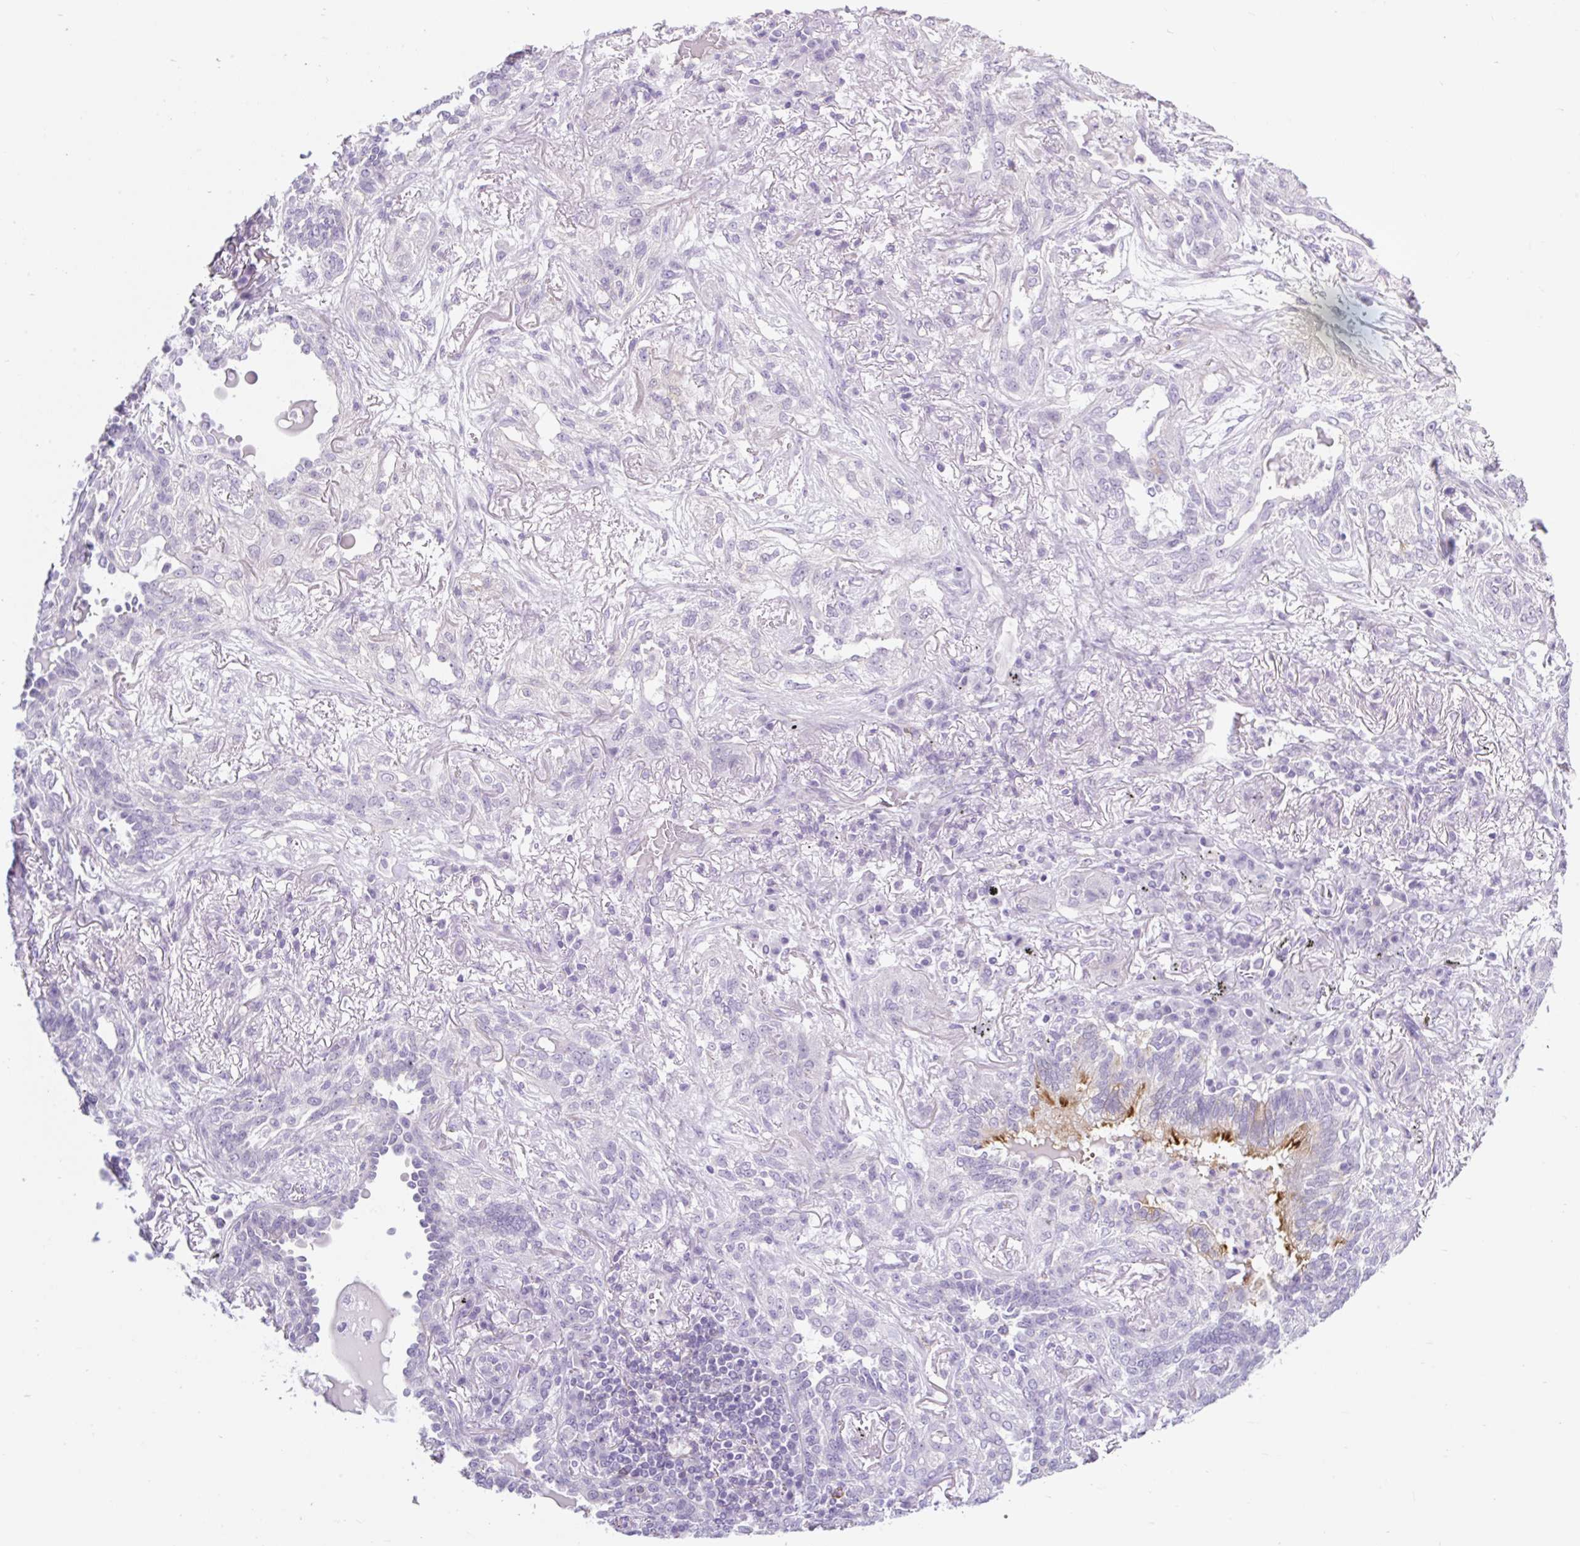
{"staining": {"intensity": "moderate", "quantity": "<25%", "location": "cytoplasmic/membranous"}, "tissue": "lung cancer", "cell_type": "Tumor cells", "image_type": "cancer", "snomed": [{"axis": "morphology", "description": "Squamous cell carcinoma, NOS"}, {"axis": "topography", "description": "Lung"}], "caption": "Squamous cell carcinoma (lung) was stained to show a protein in brown. There is low levels of moderate cytoplasmic/membranous staining in approximately <25% of tumor cells.", "gene": "BCAS1", "patient": {"sex": "female", "age": 70}}